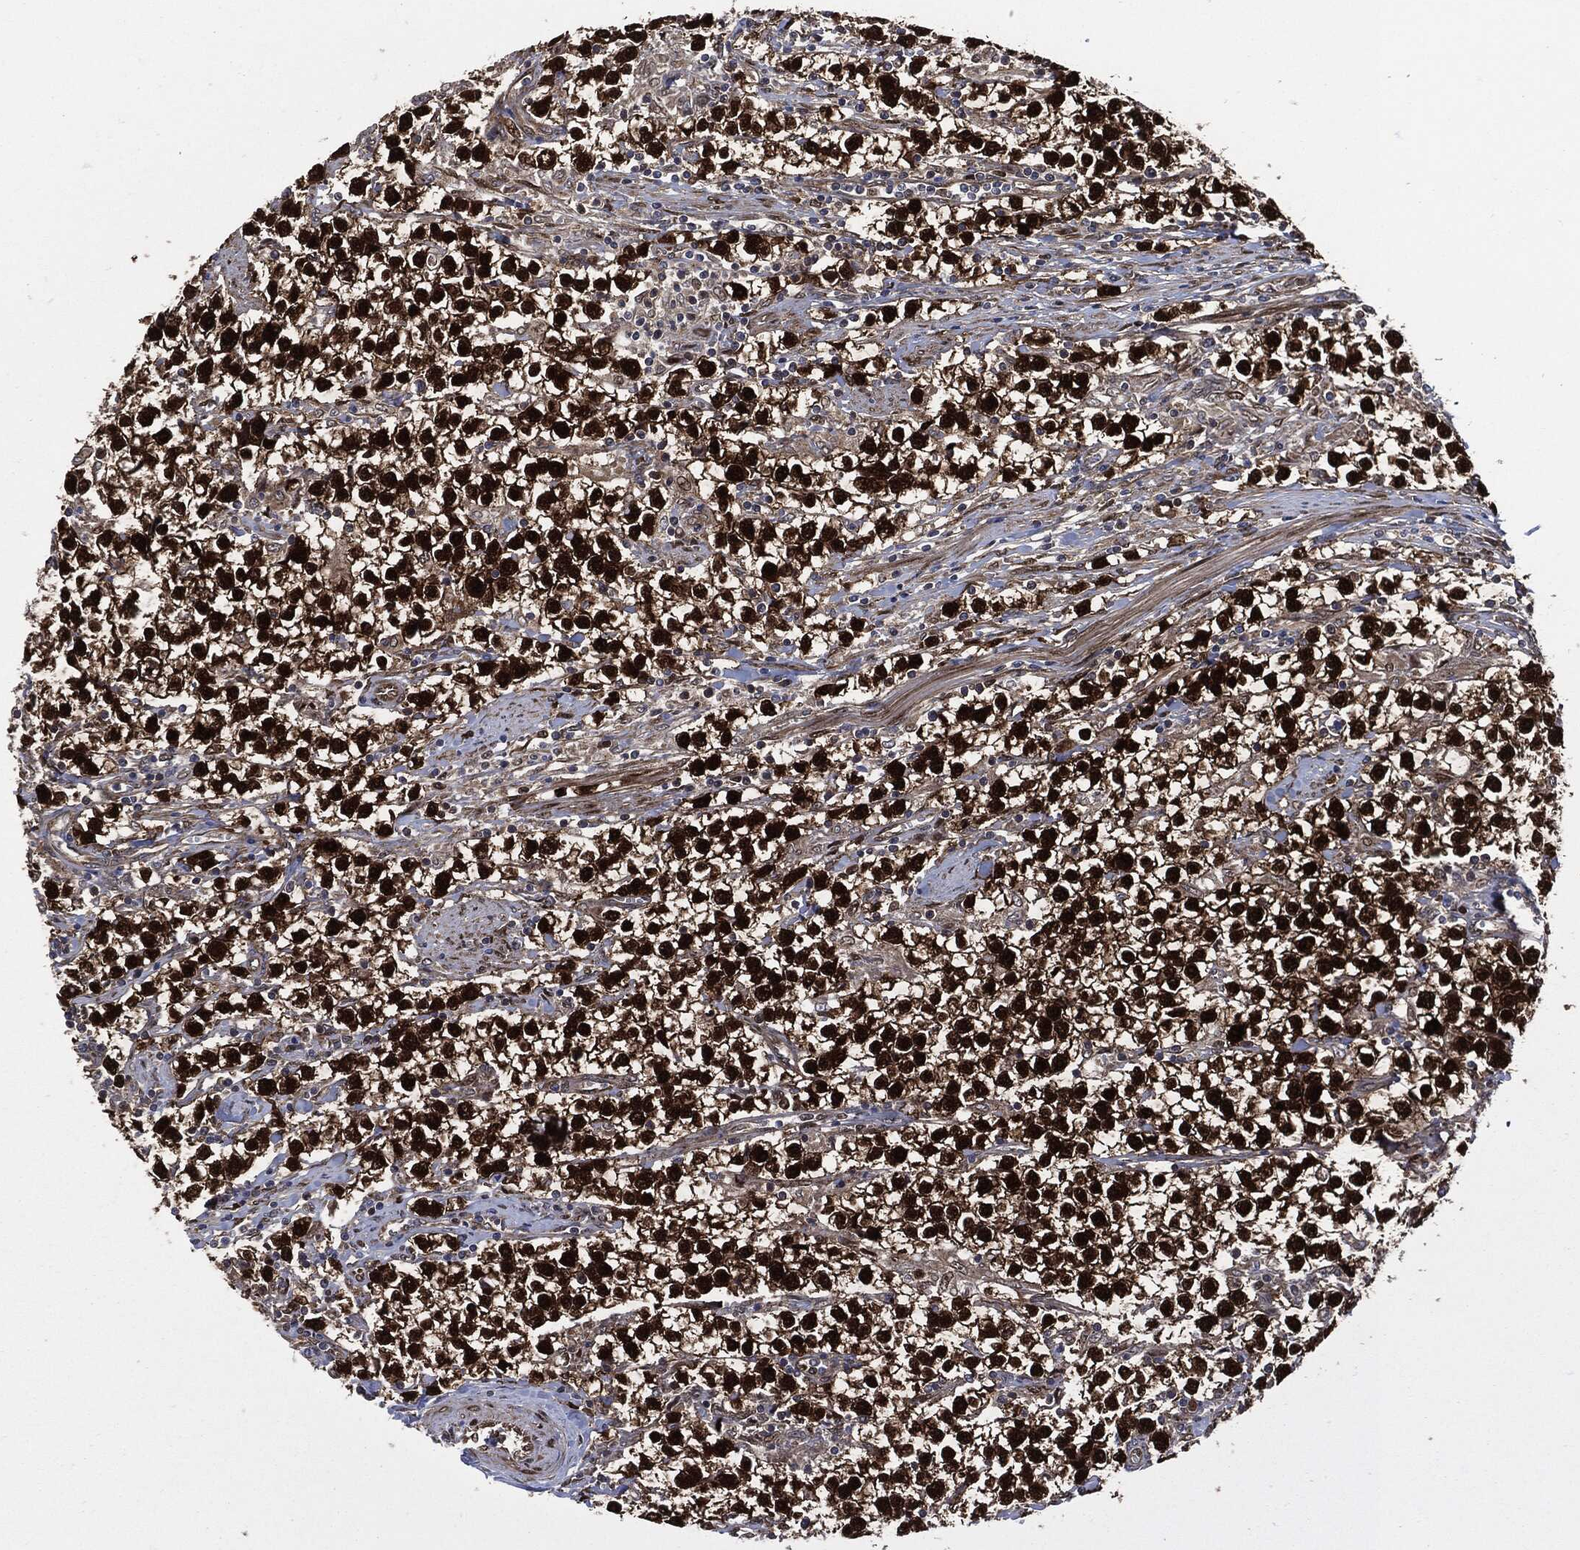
{"staining": {"intensity": "strong", "quantity": ">75%", "location": "cytoplasmic/membranous,nuclear"}, "tissue": "testis cancer", "cell_type": "Tumor cells", "image_type": "cancer", "snomed": [{"axis": "morphology", "description": "Seminoma, NOS"}, {"axis": "topography", "description": "Testis"}], "caption": "Human testis cancer (seminoma) stained with a brown dye demonstrates strong cytoplasmic/membranous and nuclear positive staining in about >75% of tumor cells.", "gene": "DCTN1", "patient": {"sex": "male", "age": 59}}